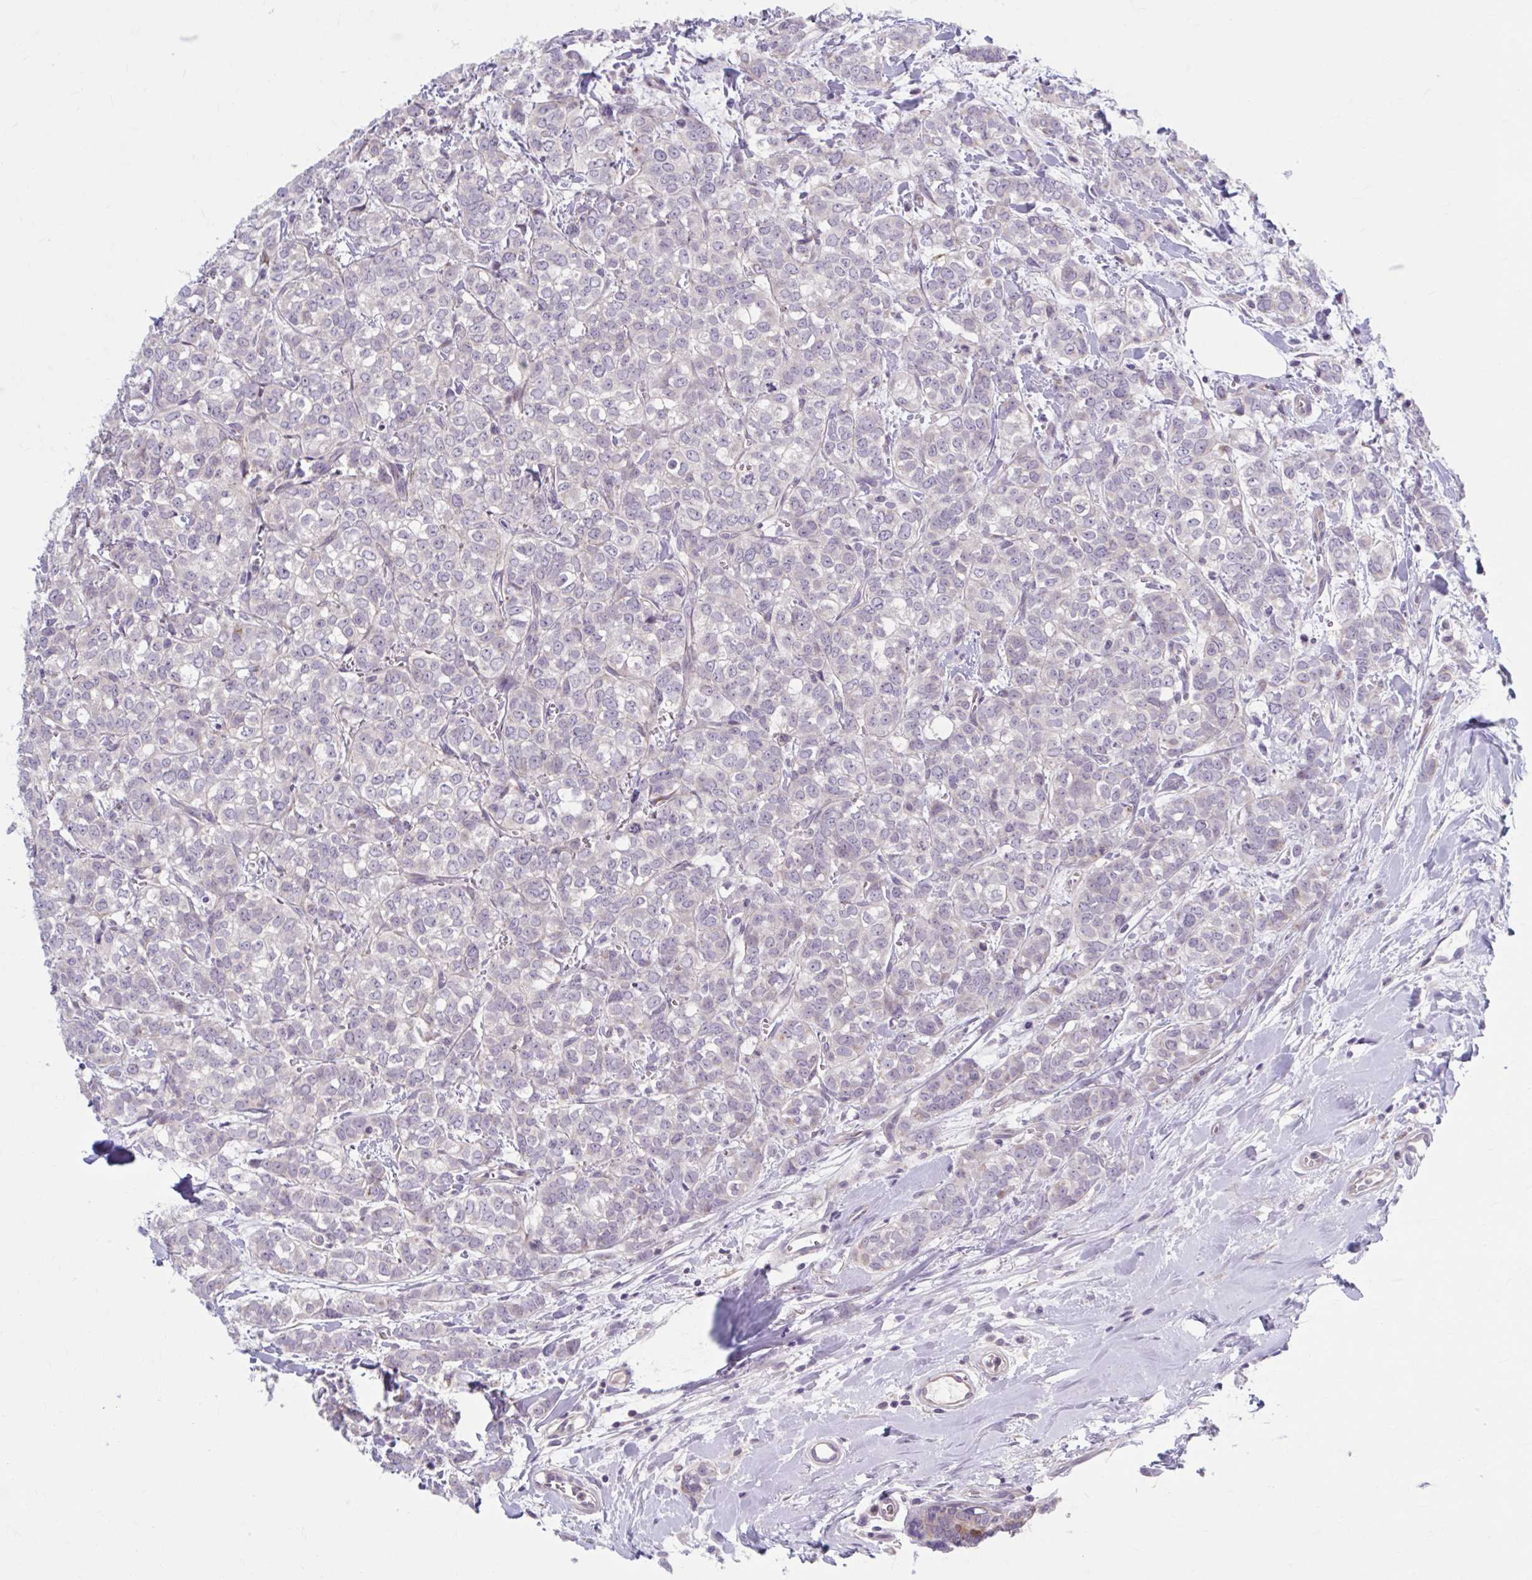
{"staining": {"intensity": "negative", "quantity": "none", "location": "none"}, "tissue": "breast cancer", "cell_type": "Tumor cells", "image_type": "cancer", "snomed": [{"axis": "morphology", "description": "Duct carcinoma"}, {"axis": "topography", "description": "Breast"}], "caption": "An IHC image of breast intraductal carcinoma is shown. There is no staining in tumor cells of breast intraductal carcinoma.", "gene": "CHST3", "patient": {"sex": "female", "age": 61}}